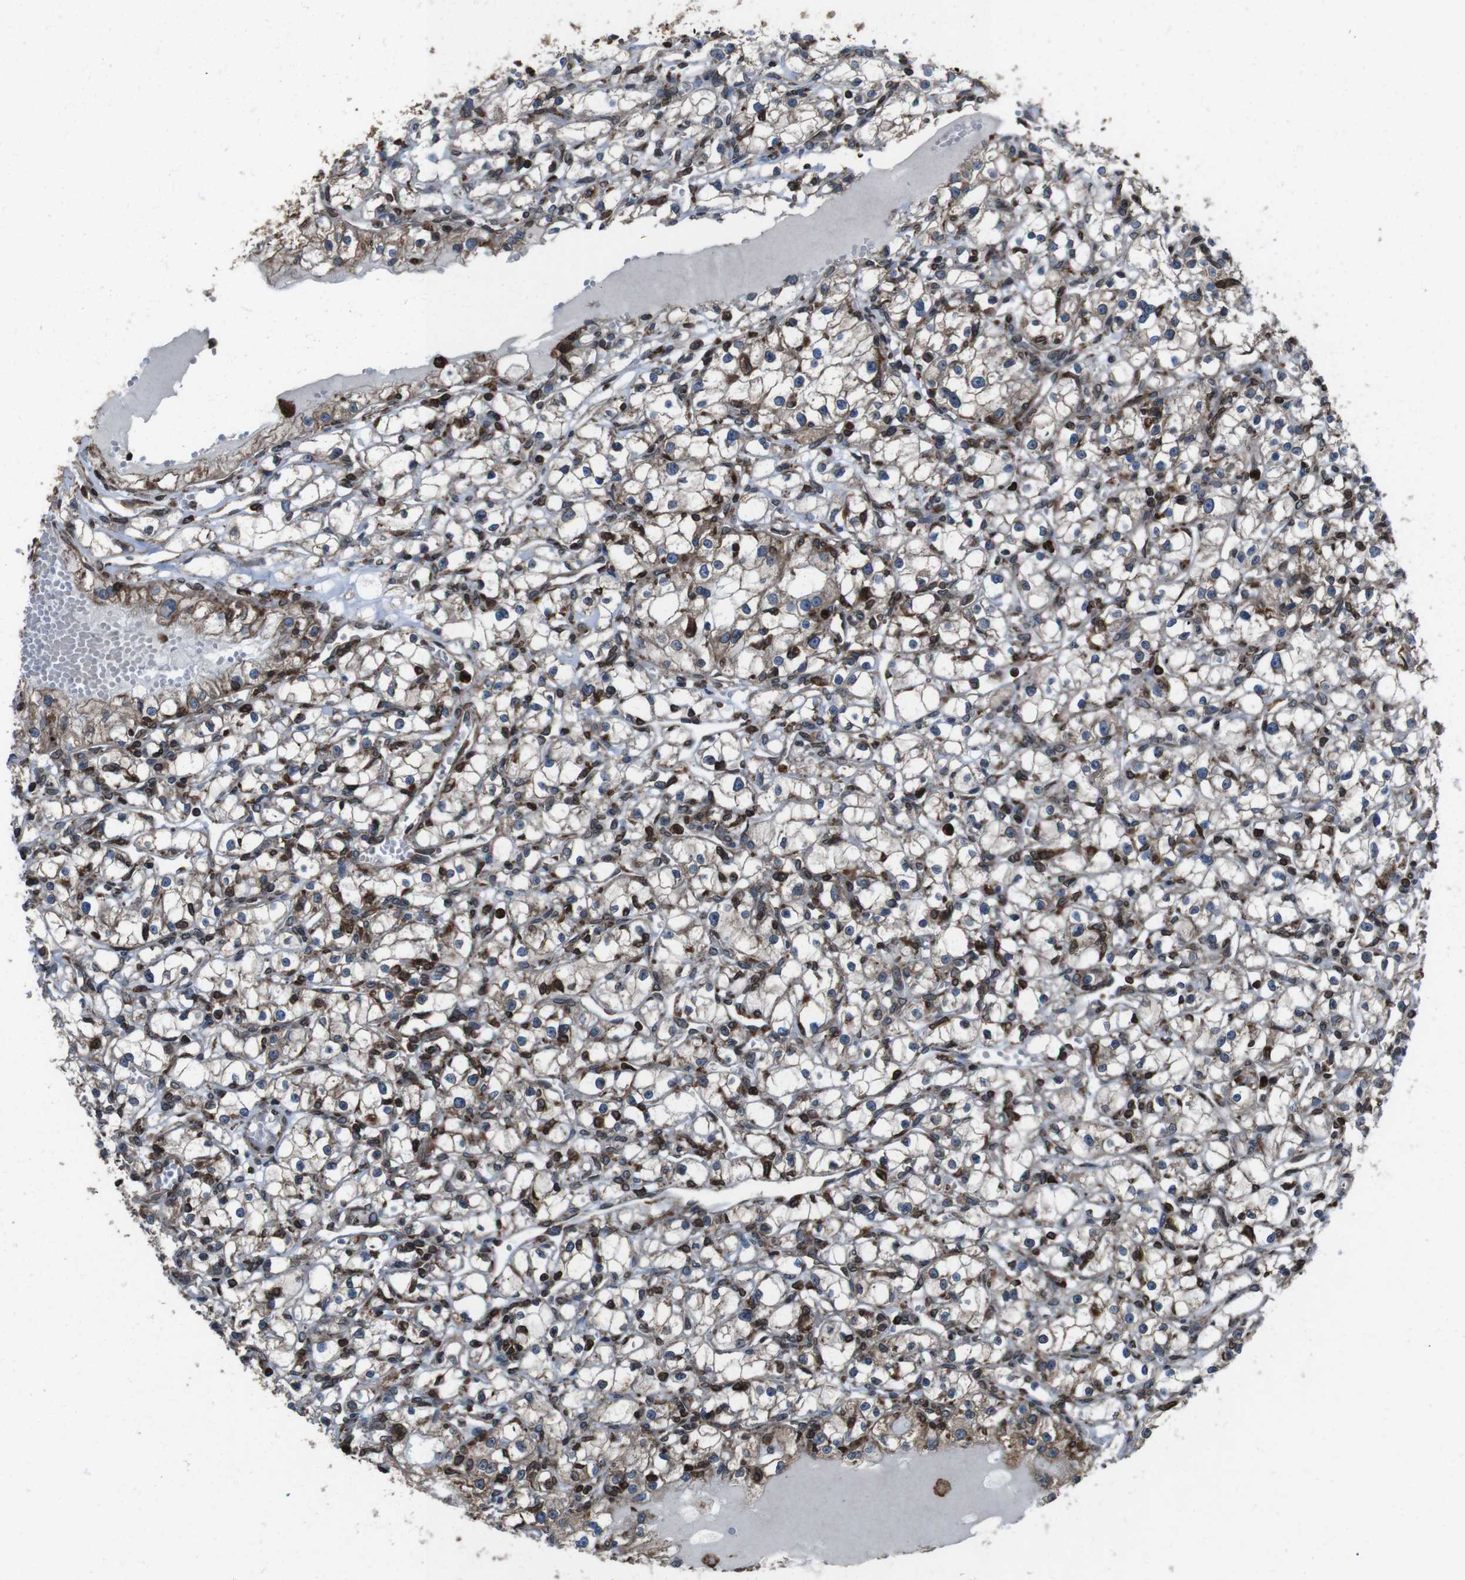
{"staining": {"intensity": "weak", "quantity": "25%-75%", "location": "cytoplasmic/membranous"}, "tissue": "renal cancer", "cell_type": "Tumor cells", "image_type": "cancer", "snomed": [{"axis": "morphology", "description": "Adenocarcinoma, NOS"}, {"axis": "topography", "description": "Kidney"}], "caption": "Tumor cells exhibit weak cytoplasmic/membranous positivity in approximately 25%-75% of cells in renal adenocarcinoma.", "gene": "APMAP", "patient": {"sex": "male", "age": 56}}